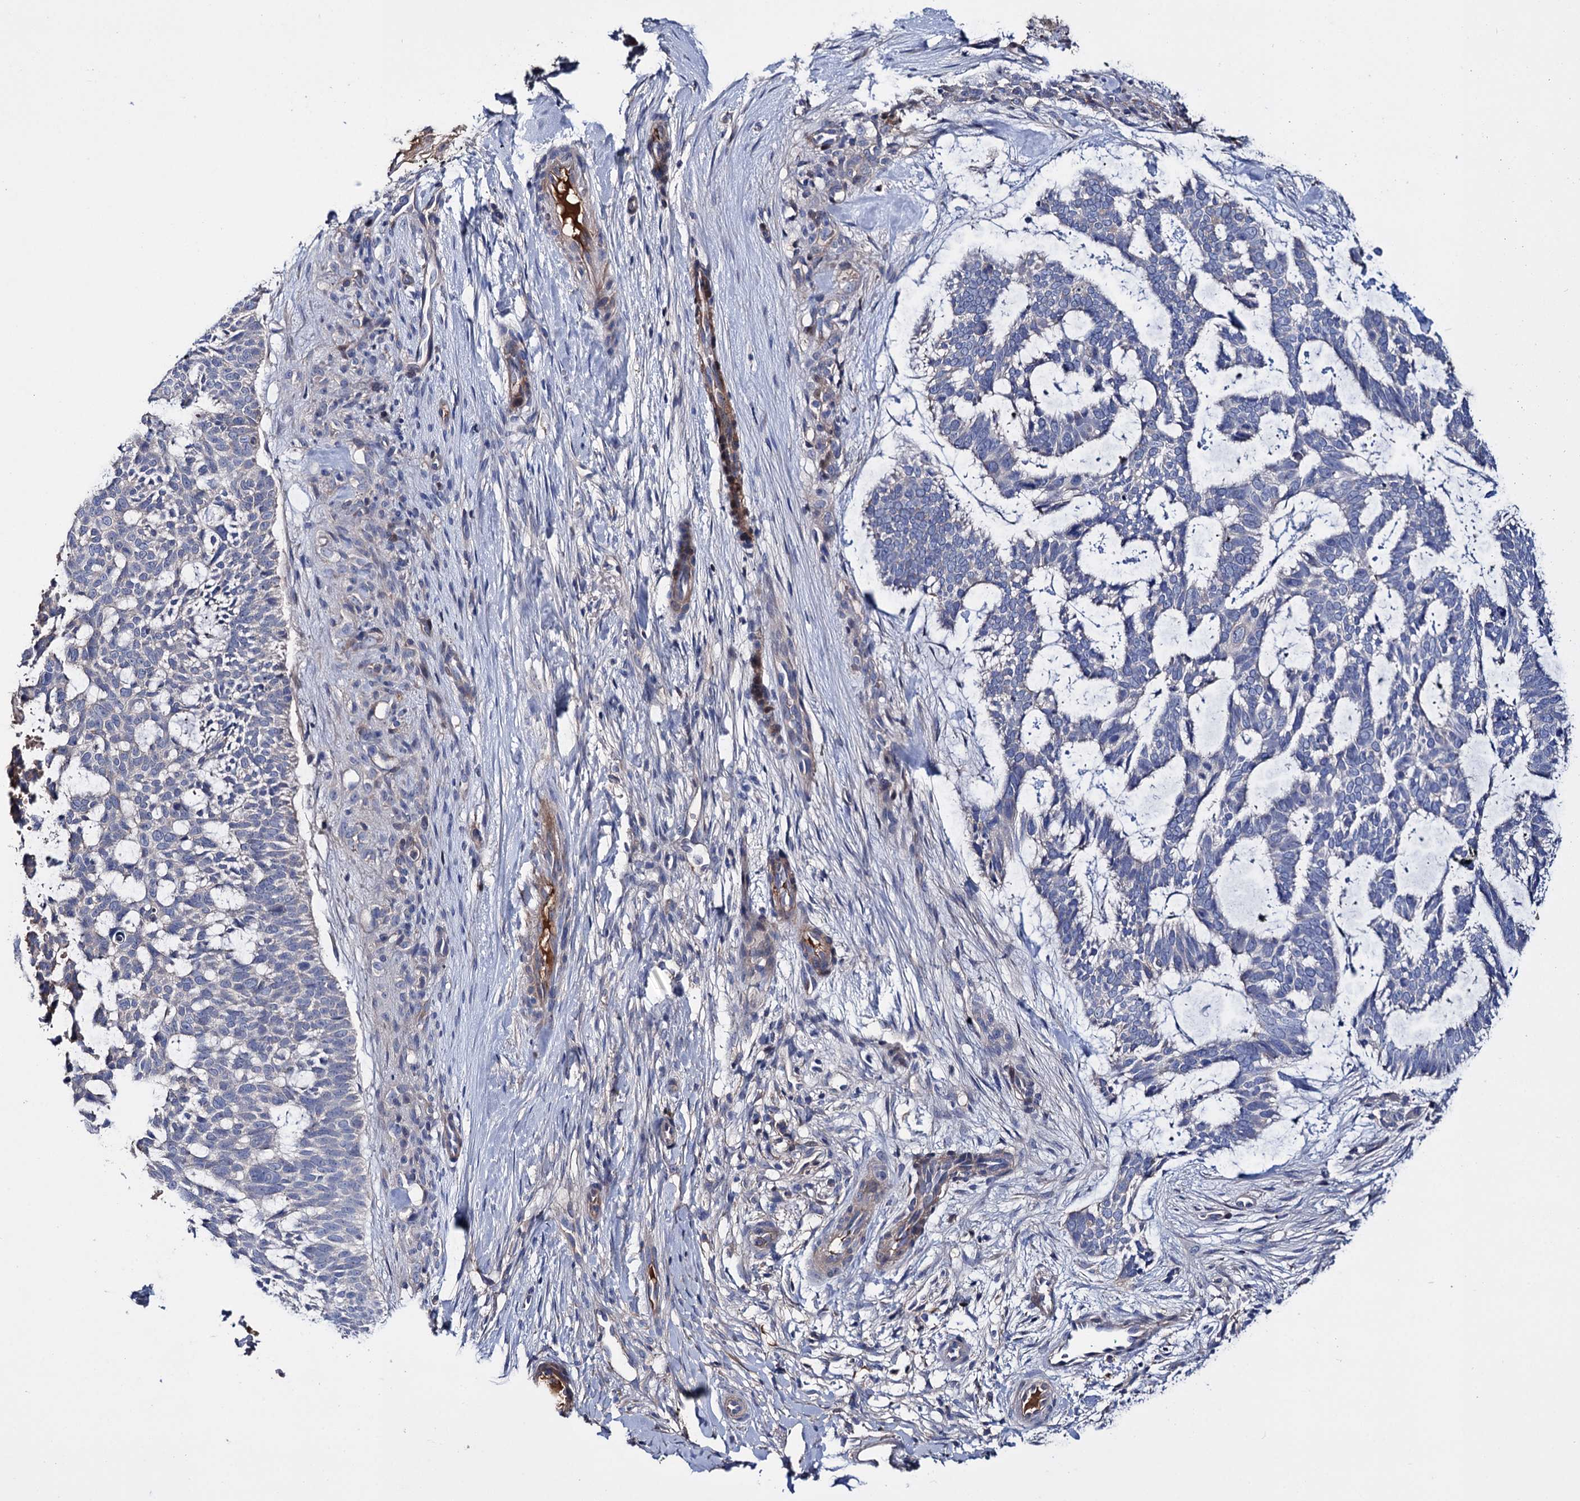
{"staining": {"intensity": "negative", "quantity": "none", "location": "none"}, "tissue": "skin cancer", "cell_type": "Tumor cells", "image_type": "cancer", "snomed": [{"axis": "morphology", "description": "Basal cell carcinoma"}, {"axis": "topography", "description": "Skin"}], "caption": "Tumor cells show no significant positivity in skin cancer (basal cell carcinoma).", "gene": "PPP1R32", "patient": {"sex": "male", "age": 88}}